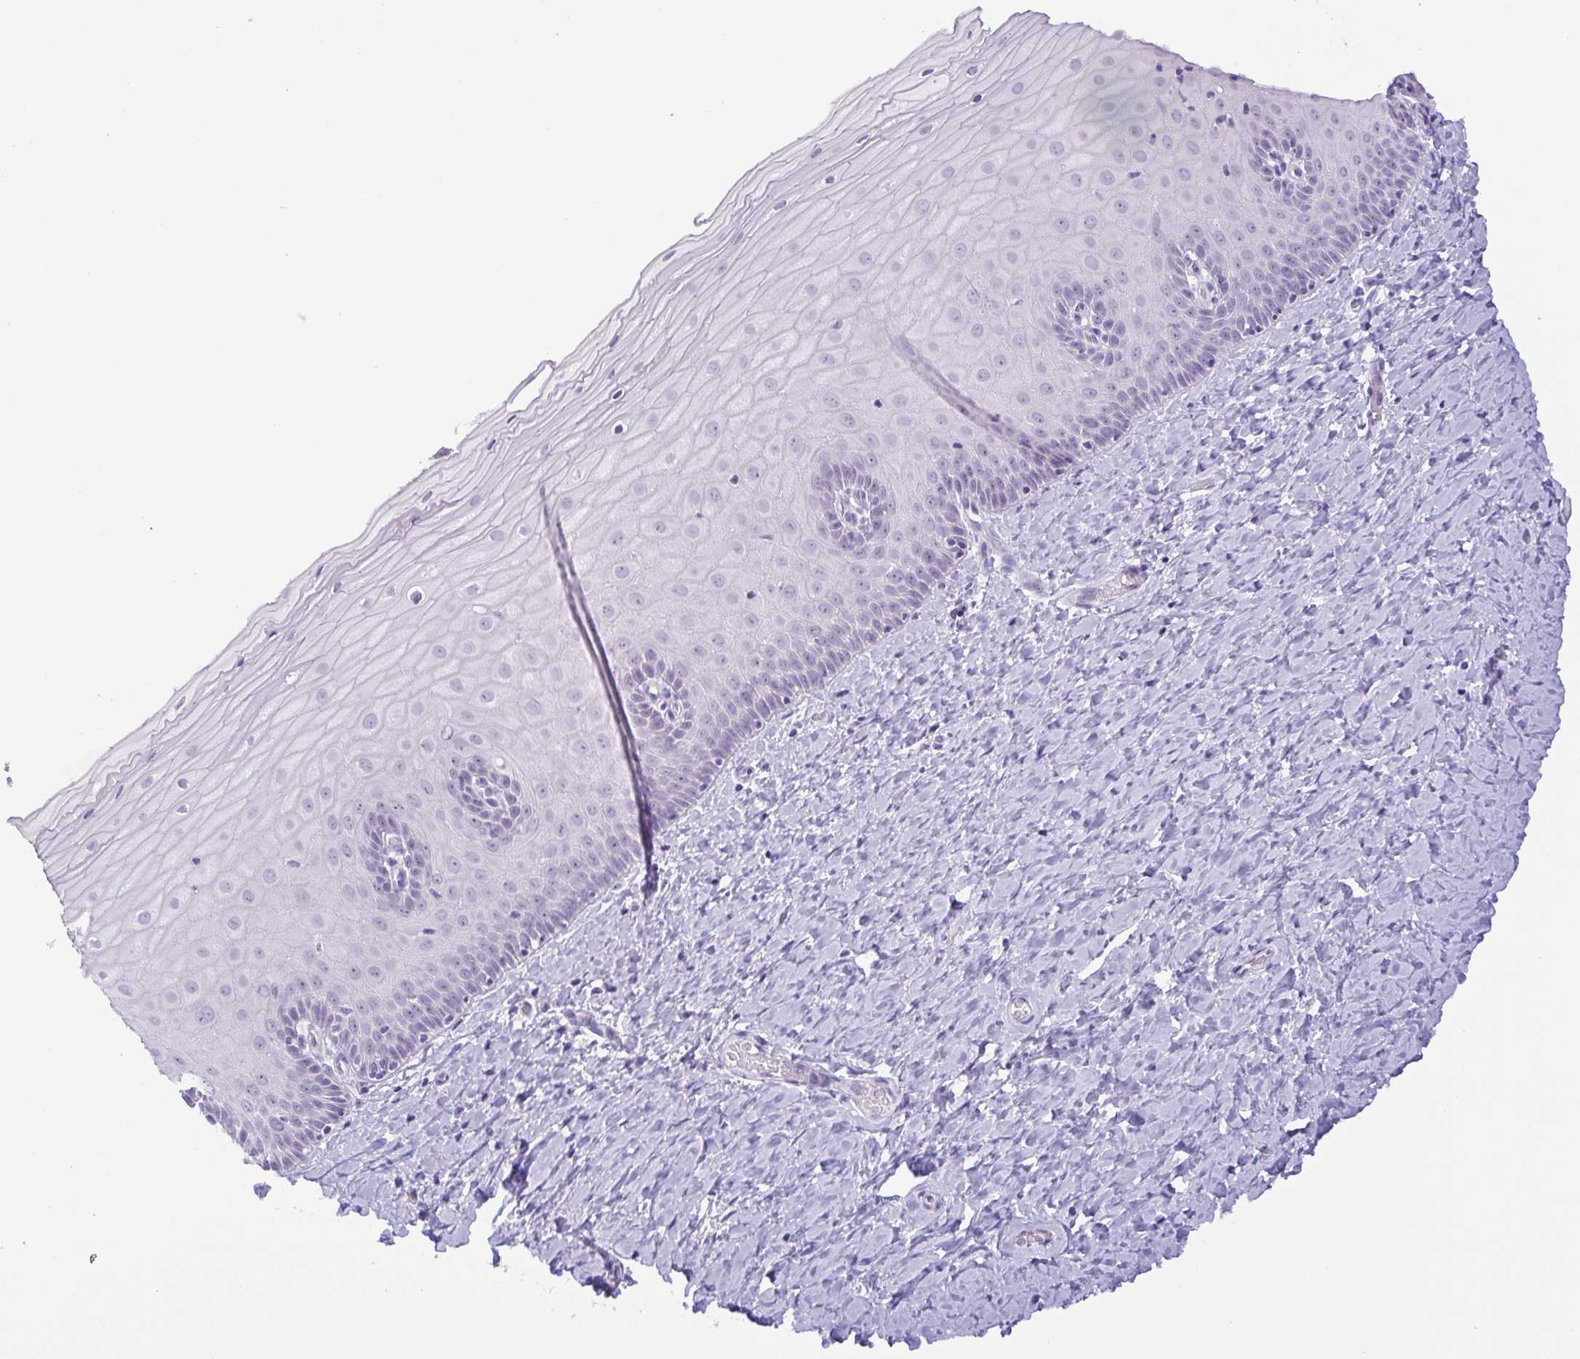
{"staining": {"intensity": "negative", "quantity": "none", "location": "none"}, "tissue": "cervix", "cell_type": "Glandular cells", "image_type": "normal", "snomed": [{"axis": "morphology", "description": "Normal tissue, NOS"}, {"axis": "topography", "description": "Cervix"}], "caption": "Protein analysis of normal cervix reveals no significant expression in glandular cells.", "gene": "MYL7", "patient": {"sex": "female", "age": 37}}